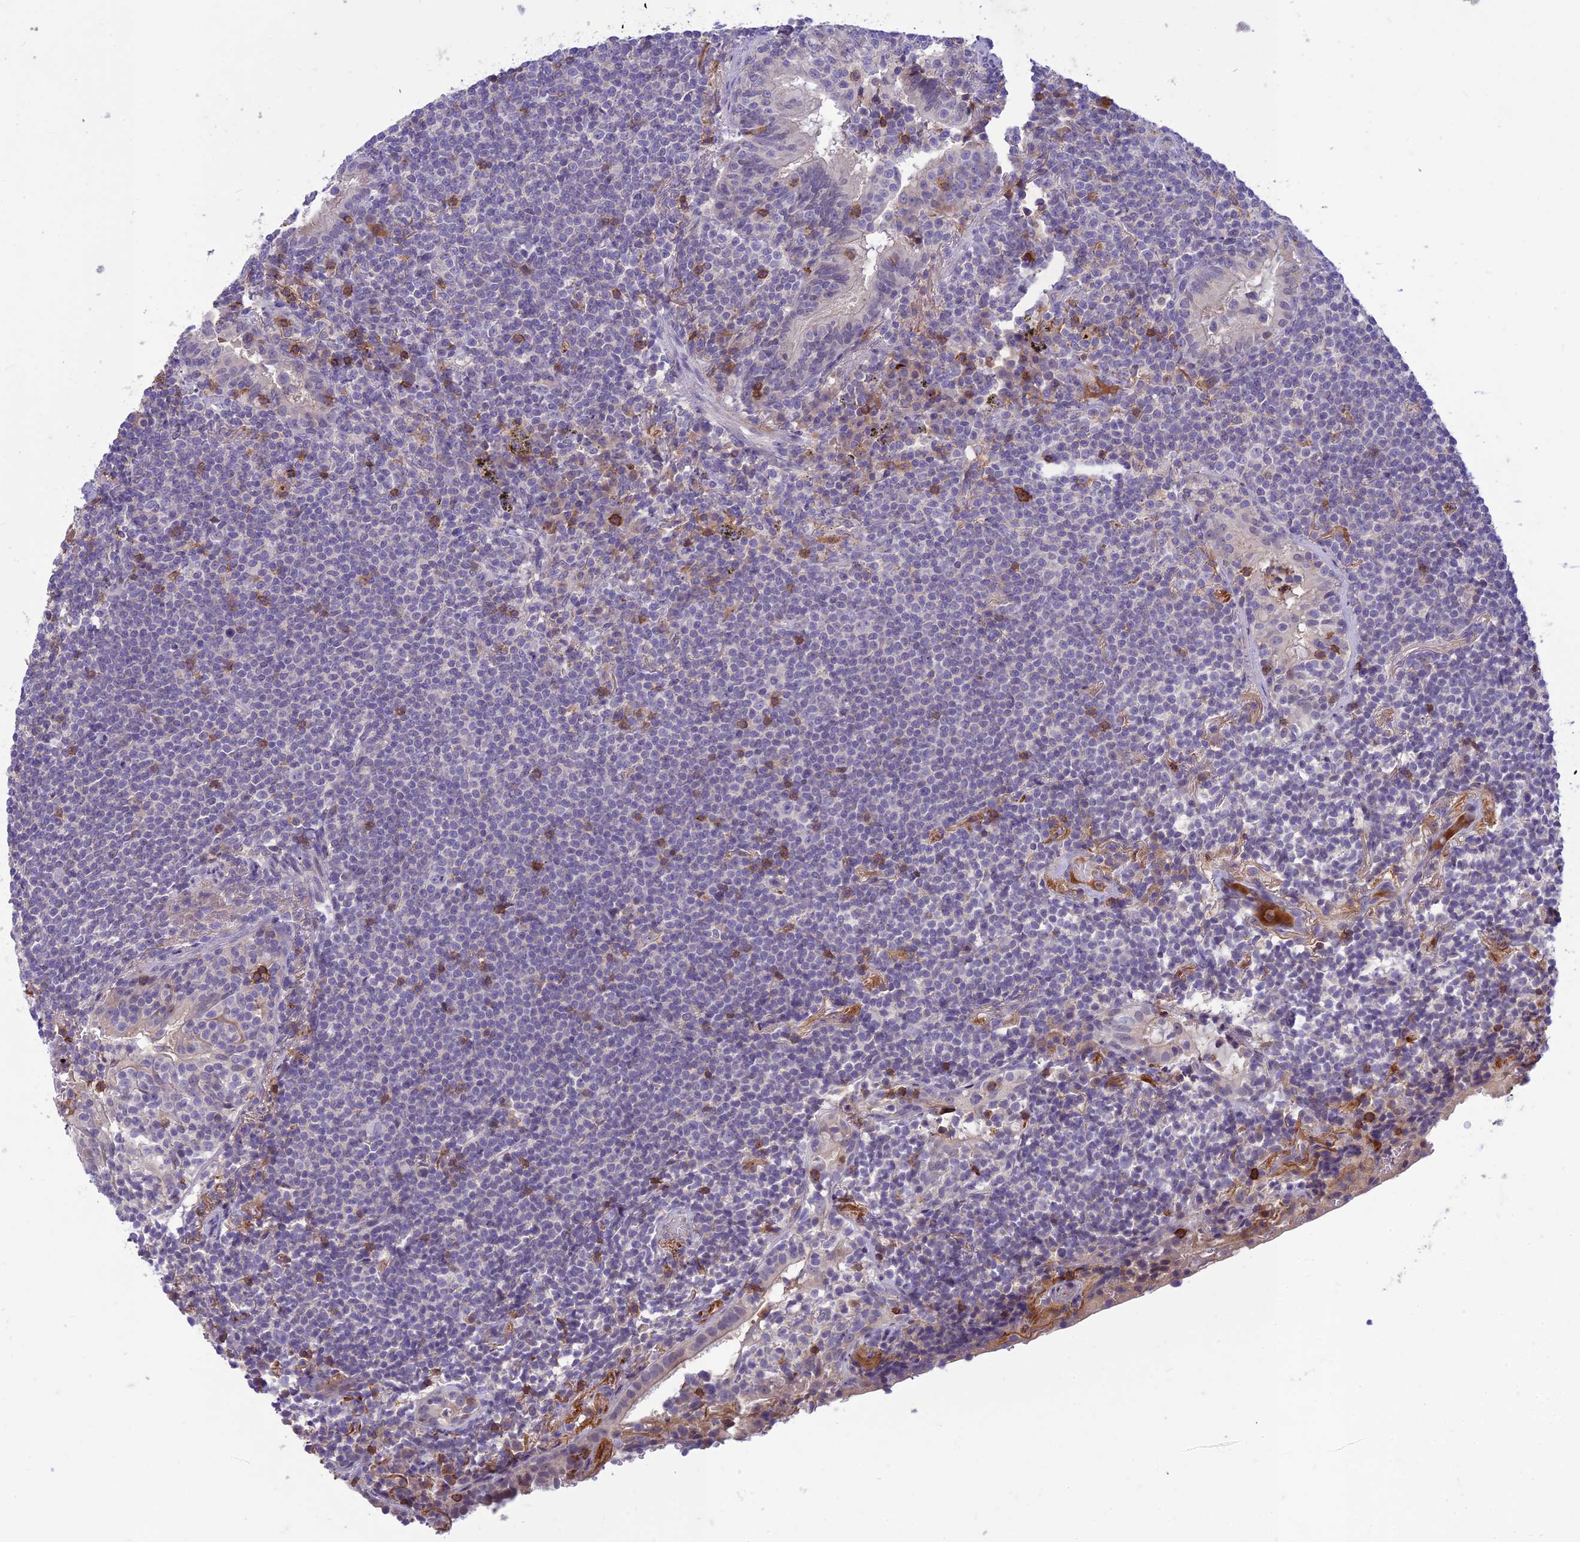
{"staining": {"intensity": "negative", "quantity": "none", "location": "none"}, "tissue": "lymphoma", "cell_type": "Tumor cells", "image_type": "cancer", "snomed": [{"axis": "morphology", "description": "Malignant lymphoma, non-Hodgkin's type, Low grade"}, {"axis": "topography", "description": "Lung"}], "caption": "DAB immunohistochemical staining of human low-grade malignant lymphoma, non-Hodgkin's type shows no significant staining in tumor cells.", "gene": "ITGAE", "patient": {"sex": "female", "age": 71}}